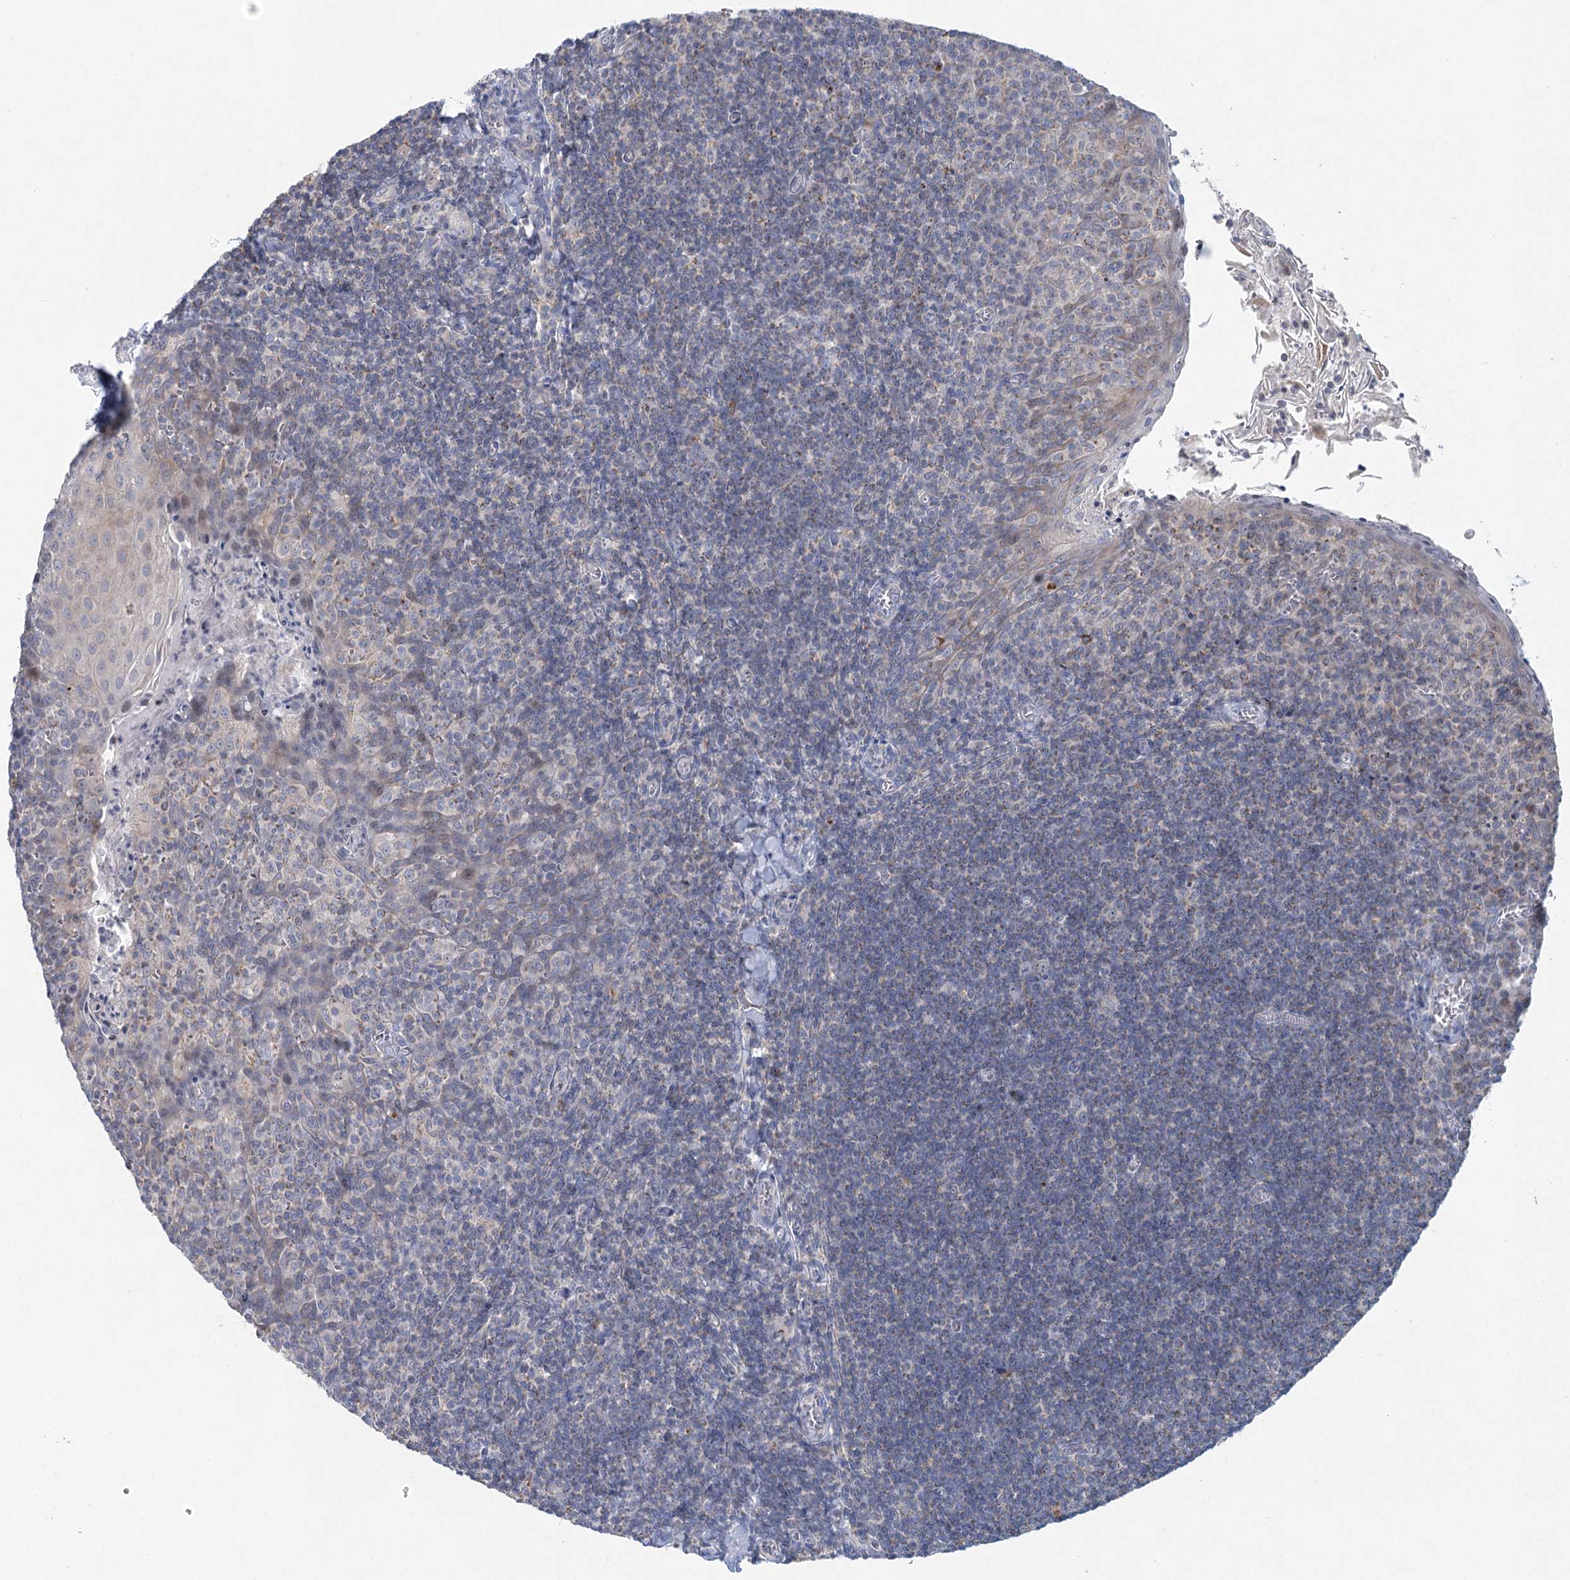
{"staining": {"intensity": "moderate", "quantity": "<25%", "location": "cytoplasmic/membranous"}, "tissue": "tonsil", "cell_type": "Germinal center cells", "image_type": "normal", "snomed": [{"axis": "morphology", "description": "Normal tissue, NOS"}, {"axis": "topography", "description": "Tonsil"}], "caption": "Protein staining exhibits moderate cytoplasmic/membranous positivity in about <25% of germinal center cells in unremarkable tonsil. The staining was performed using DAB (3,3'-diaminobenzidine), with brown indicating positive protein expression. Nuclei are stained blue with hematoxylin.", "gene": "XPO6", "patient": {"sex": "male", "age": 27}}